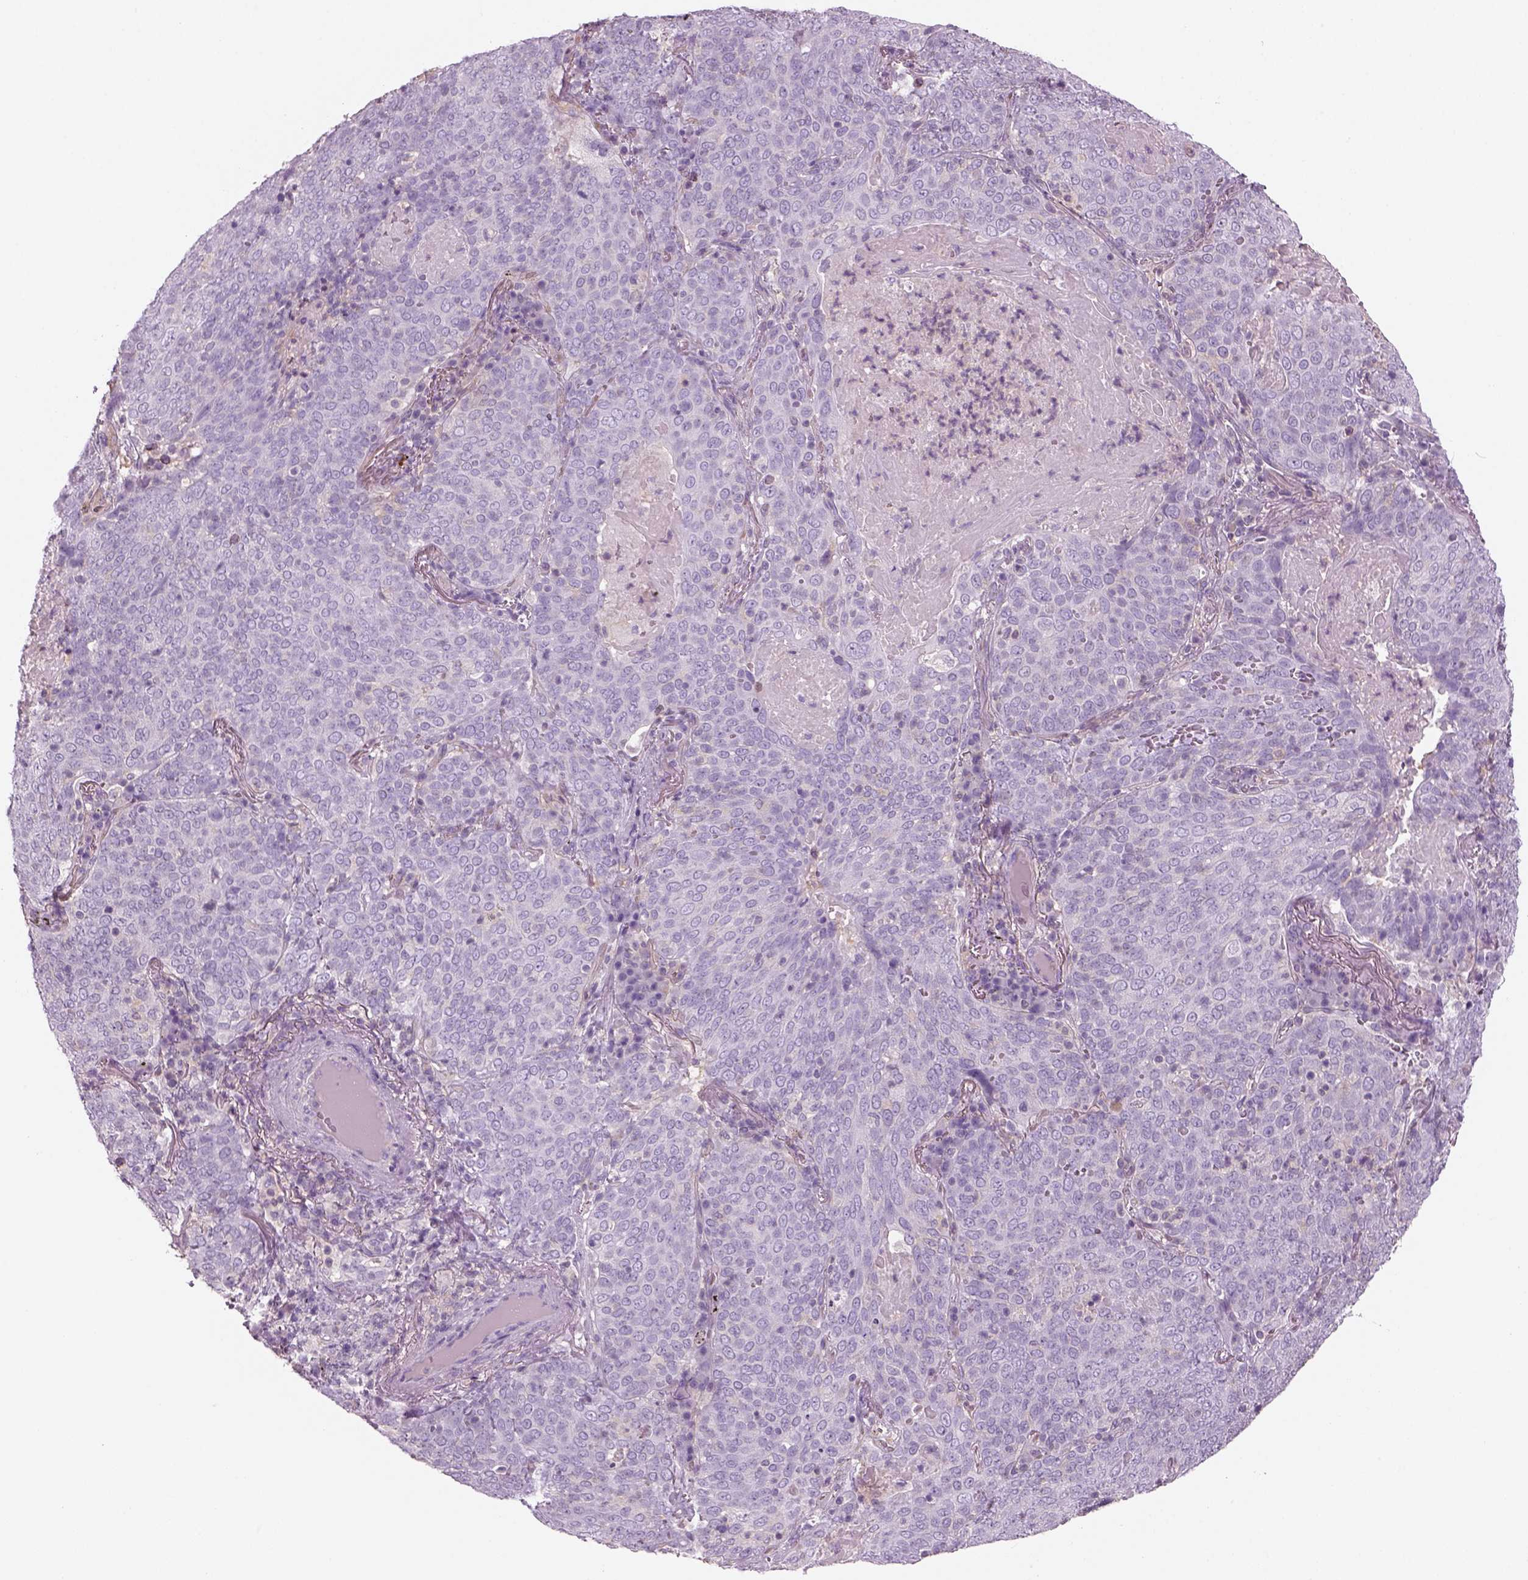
{"staining": {"intensity": "negative", "quantity": "none", "location": "none"}, "tissue": "lung cancer", "cell_type": "Tumor cells", "image_type": "cancer", "snomed": [{"axis": "morphology", "description": "Squamous cell carcinoma, NOS"}, {"axis": "topography", "description": "Lung"}], "caption": "Immunohistochemistry image of human squamous cell carcinoma (lung) stained for a protein (brown), which reveals no staining in tumor cells.", "gene": "SLC1A7", "patient": {"sex": "male", "age": 82}}